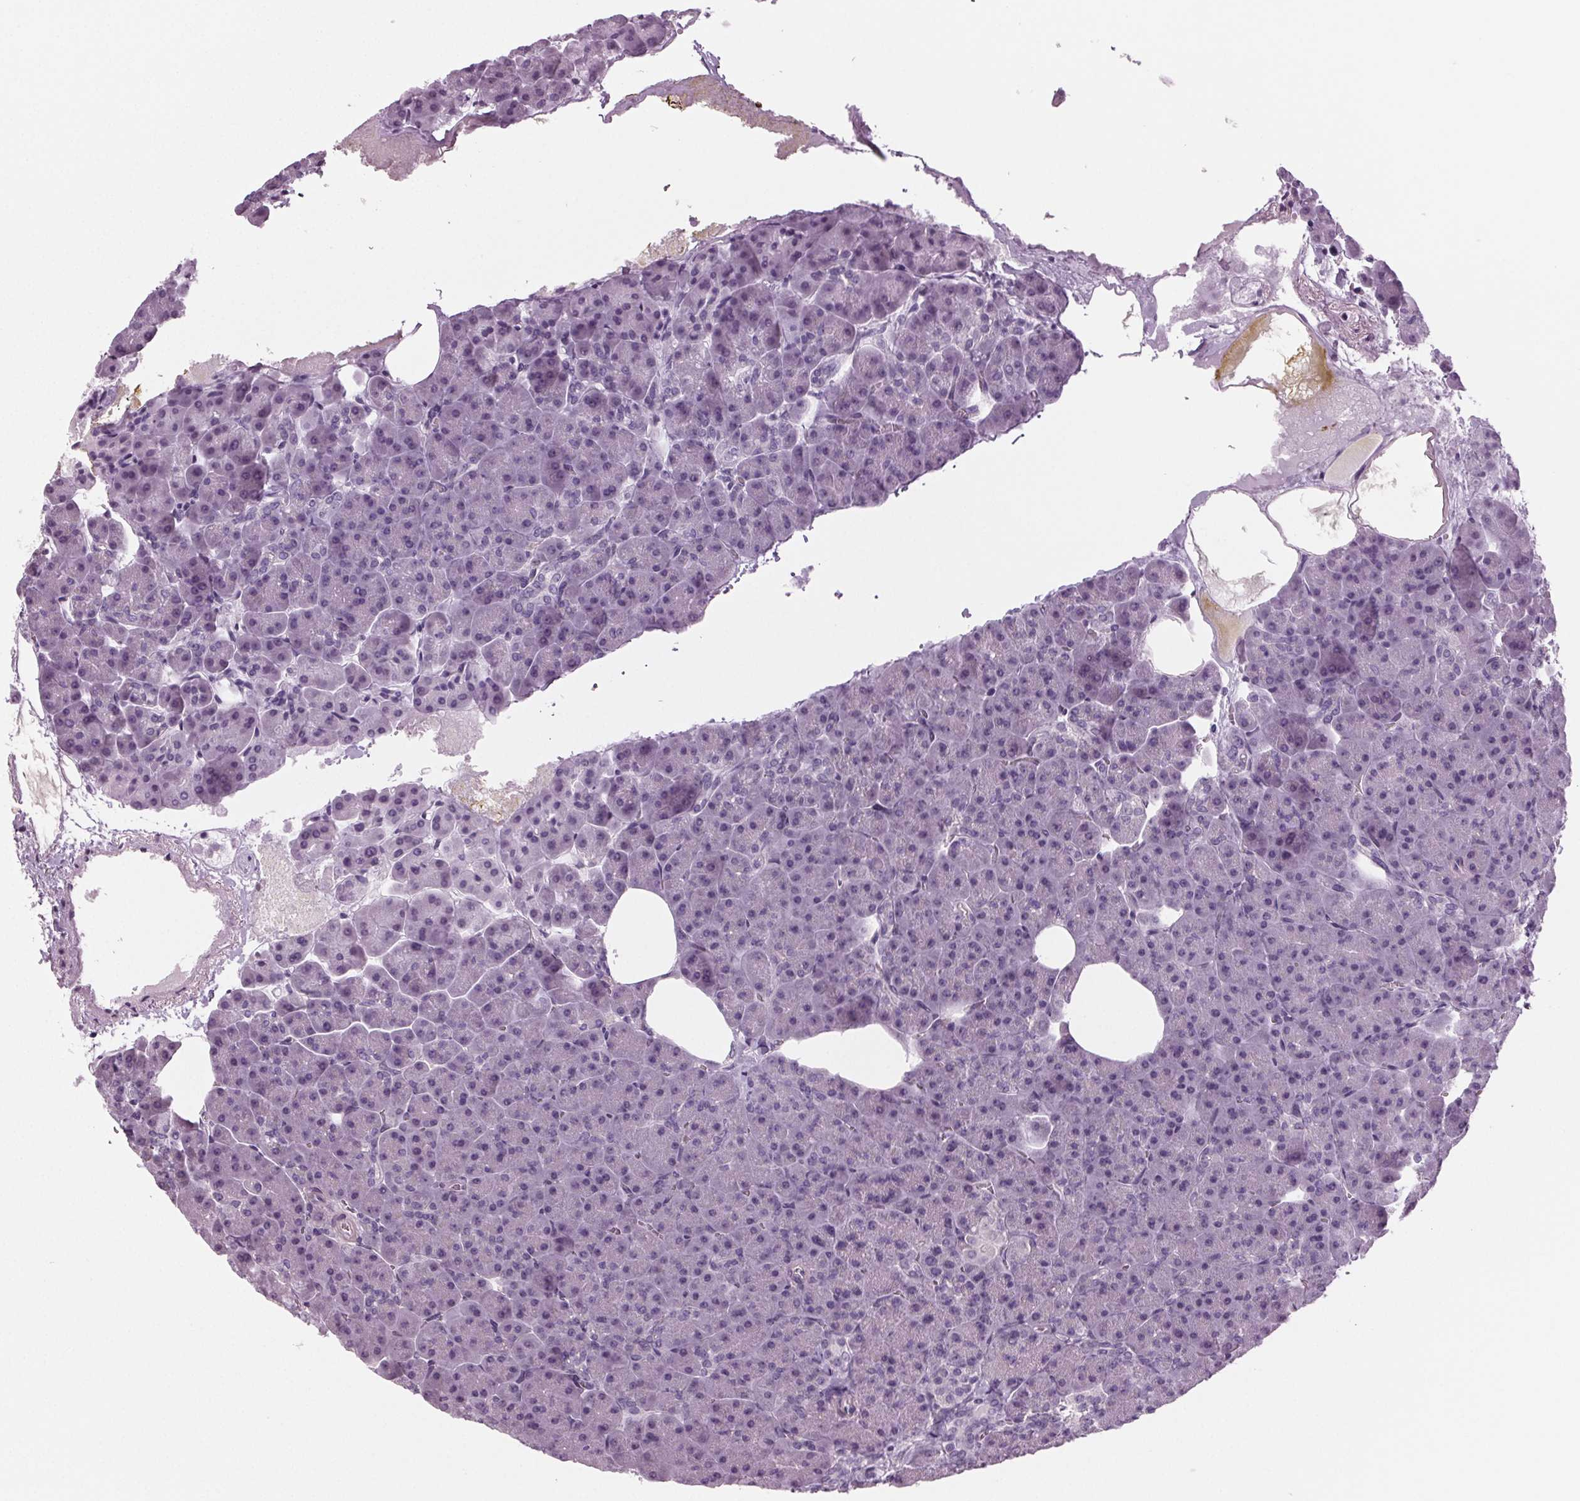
{"staining": {"intensity": "negative", "quantity": "none", "location": "none"}, "tissue": "pancreas", "cell_type": "Exocrine glandular cells", "image_type": "normal", "snomed": [{"axis": "morphology", "description": "Normal tissue, NOS"}, {"axis": "topography", "description": "Pancreas"}], "caption": "This is an immunohistochemistry (IHC) image of unremarkable human pancreas. There is no positivity in exocrine glandular cells.", "gene": "BHLHE22", "patient": {"sex": "female", "age": 74}}